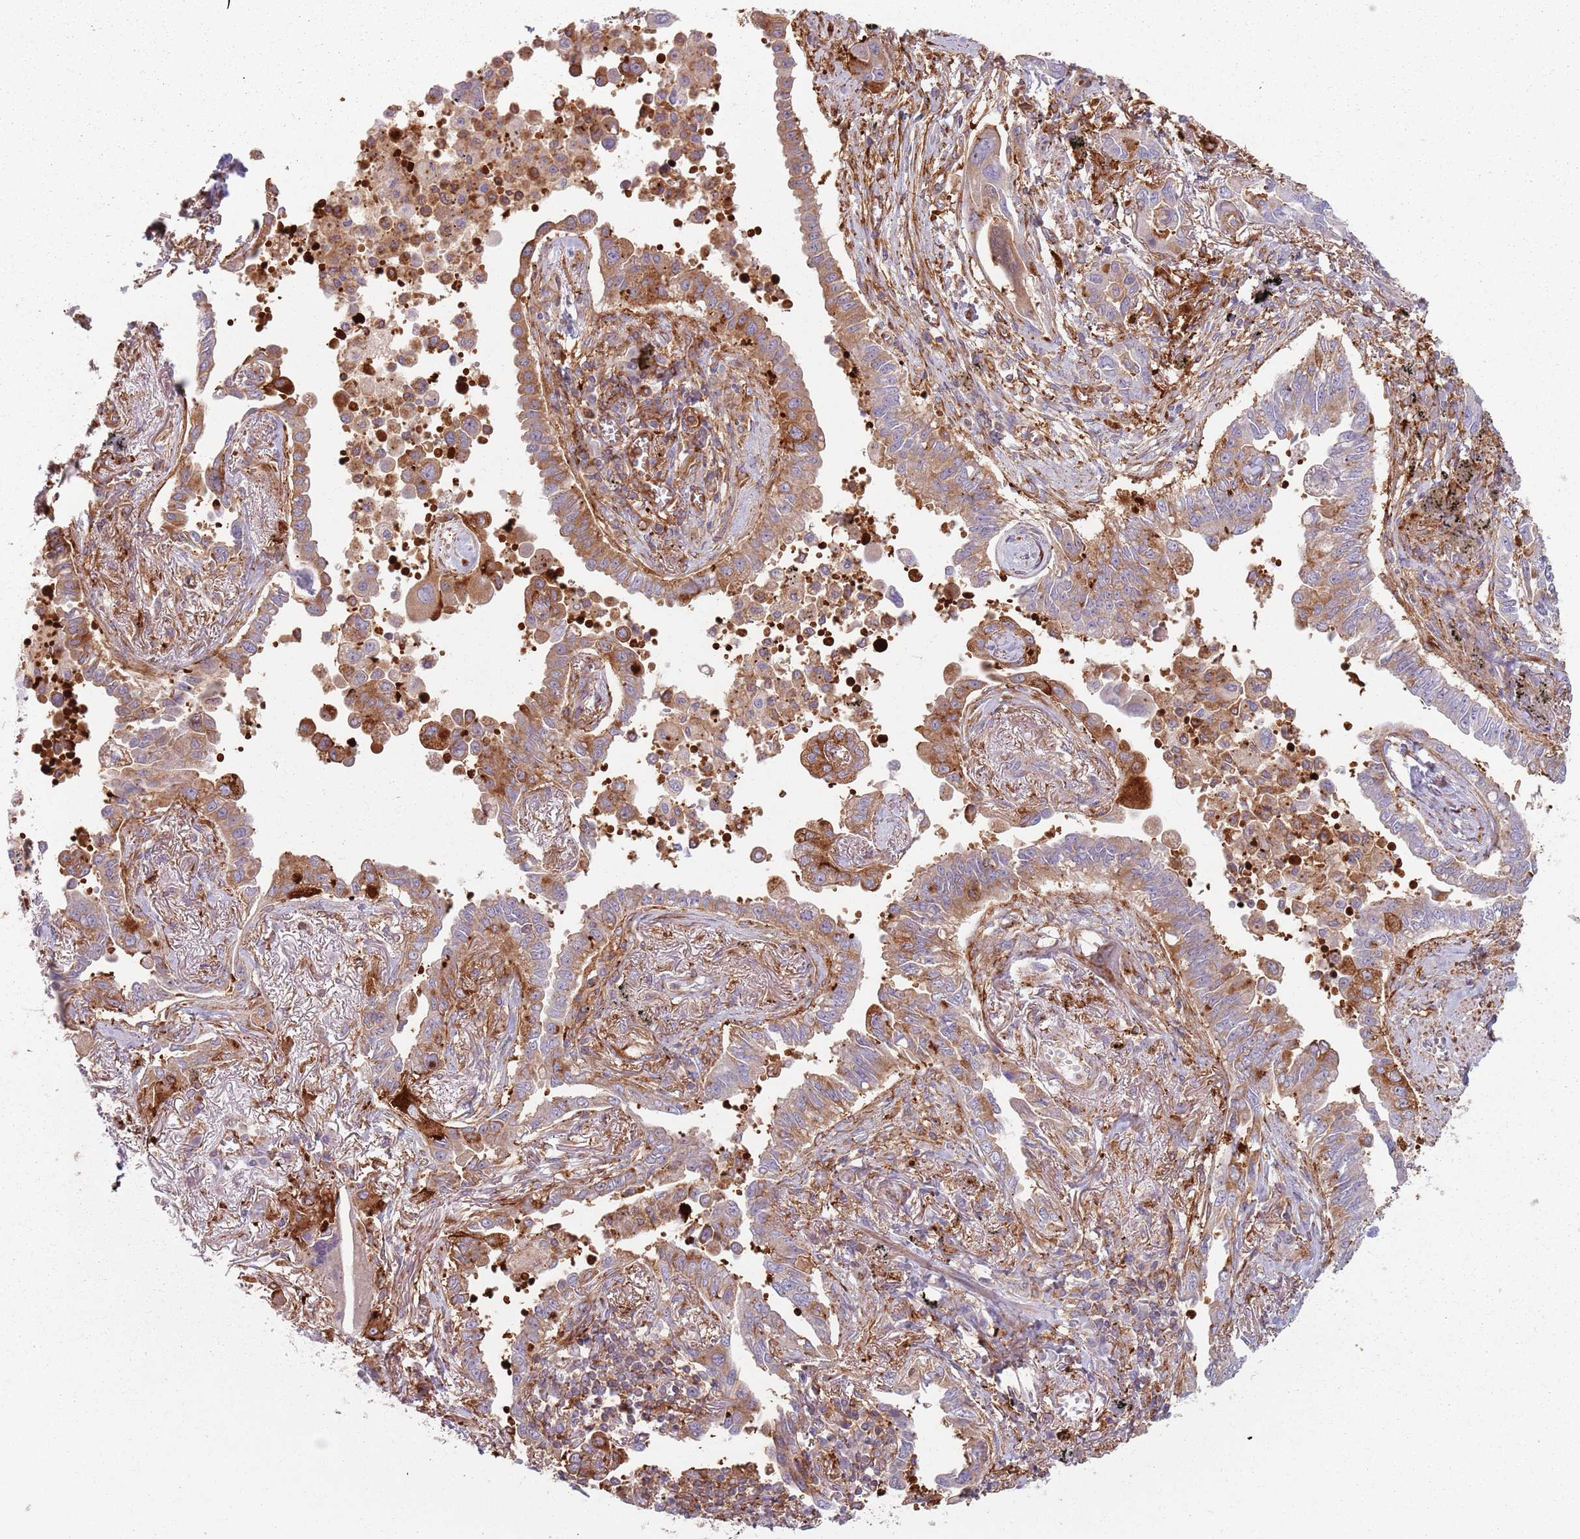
{"staining": {"intensity": "moderate", "quantity": "25%-75%", "location": "cytoplasmic/membranous"}, "tissue": "lung cancer", "cell_type": "Tumor cells", "image_type": "cancer", "snomed": [{"axis": "morphology", "description": "Adenocarcinoma, NOS"}, {"axis": "topography", "description": "Lung"}], "caption": "A histopathology image showing moderate cytoplasmic/membranous expression in approximately 25%-75% of tumor cells in adenocarcinoma (lung), as visualized by brown immunohistochemical staining.", "gene": "TPD52L2", "patient": {"sex": "male", "age": 67}}